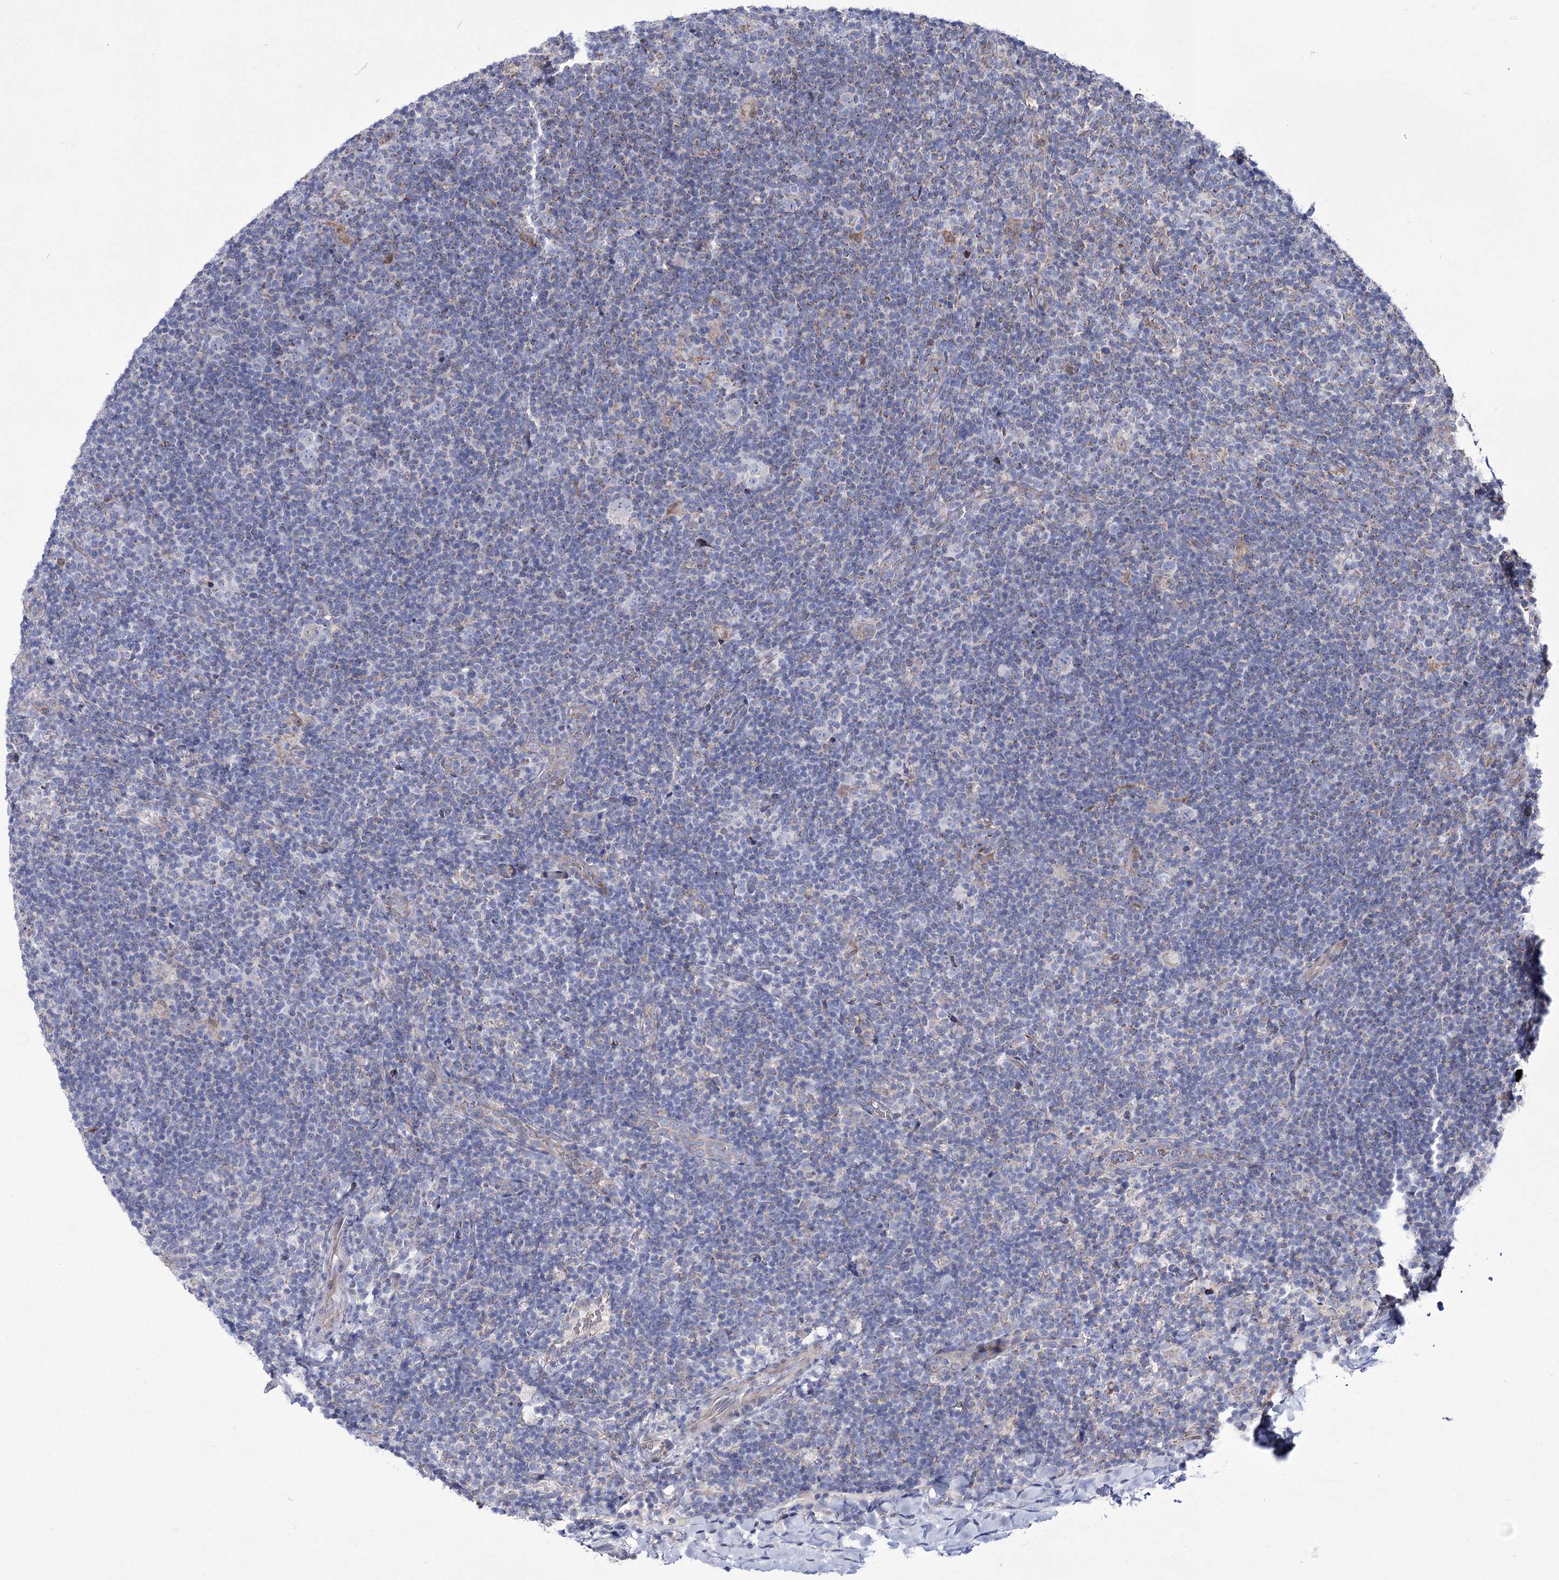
{"staining": {"intensity": "negative", "quantity": "none", "location": "none"}, "tissue": "lymphoma", "cell_type": "Tumor cells", "image_type": "cancer", "snomed": [{"axis": "morphology", "description": "Hodgkin's disease, NOS"}, {"axis": "topography", "description": "Lymph node"}], "caption": "Immunohistochemistry (IHC) image of human Hodgkin's disease stained for a protein (brown), which demonstrates no expression in tumor cells.", "gene": "OSBPL5", "patient": {"sex": "female", "age": 57}}